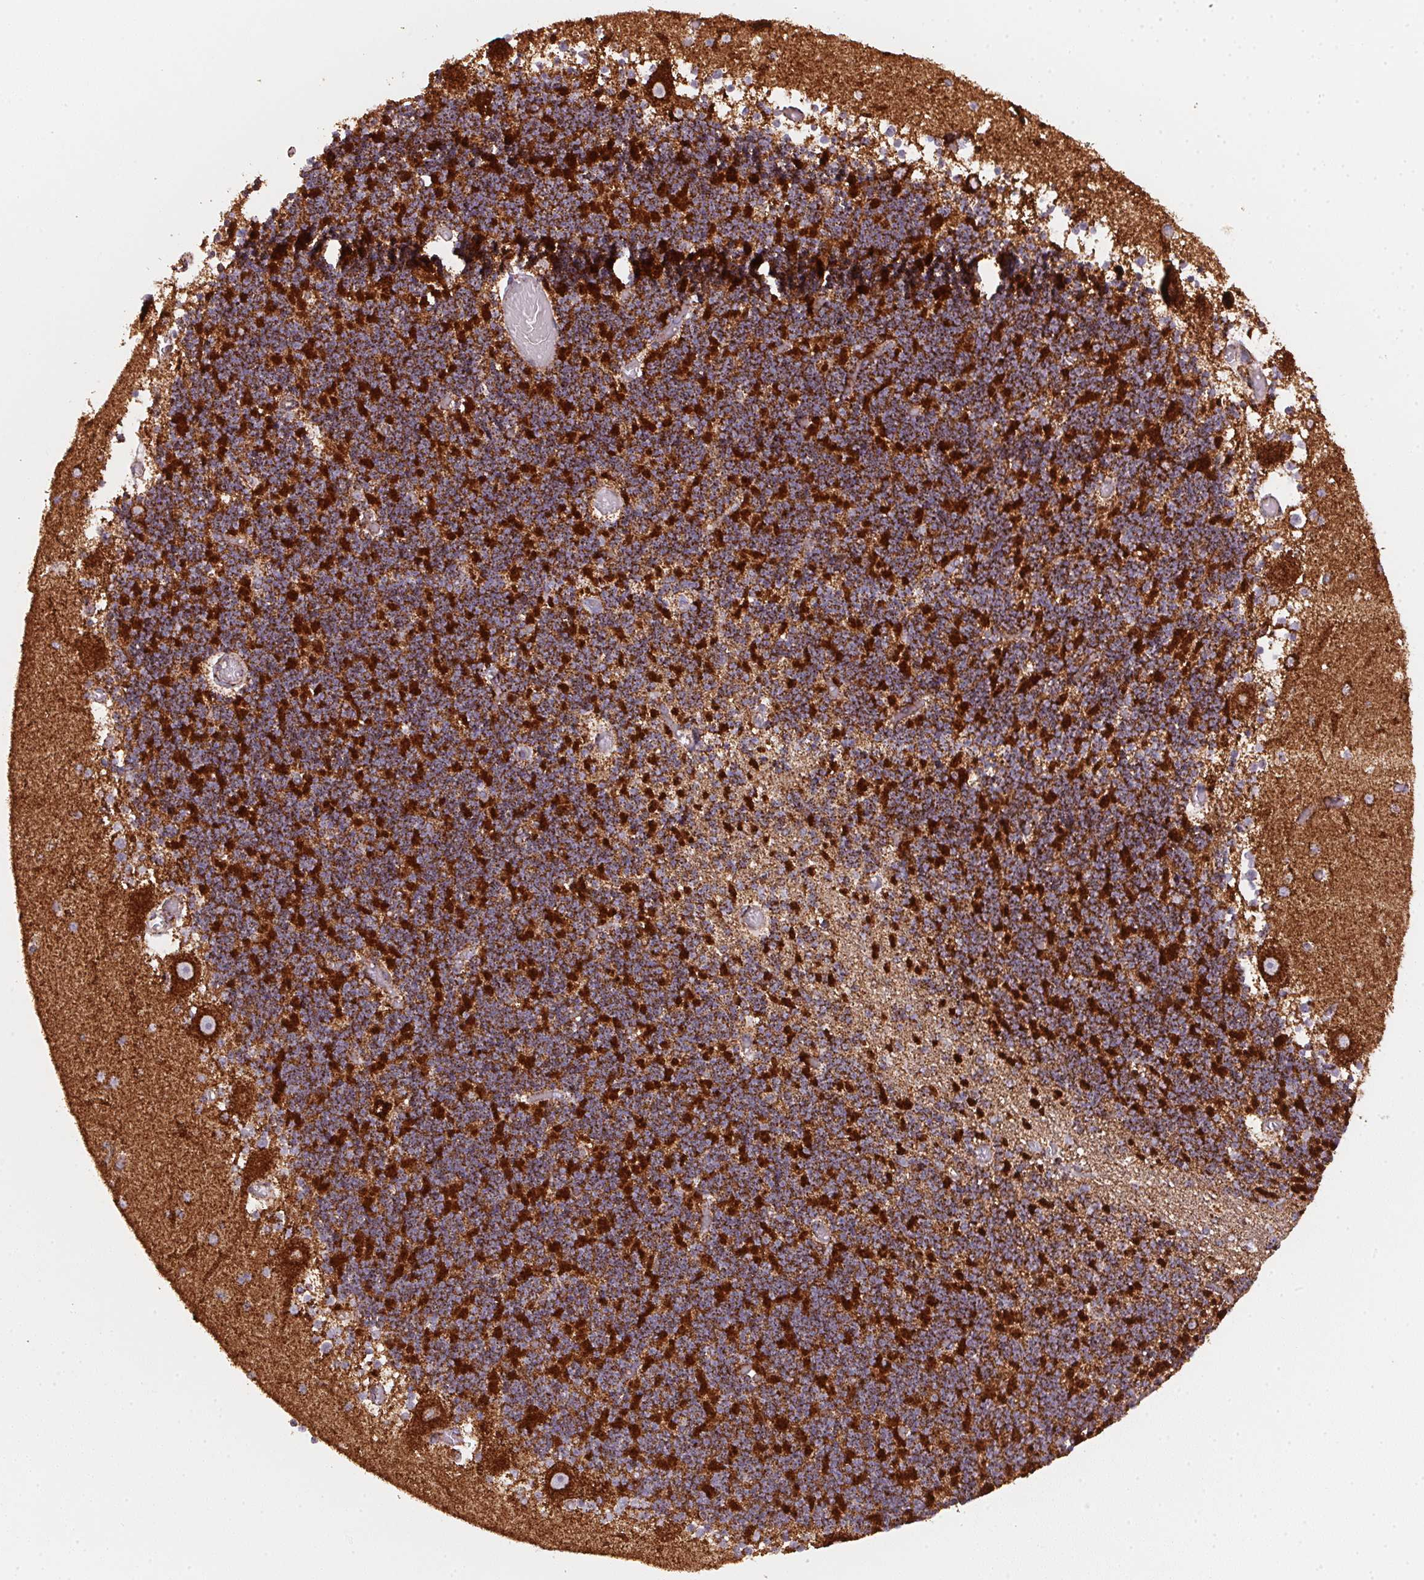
{"staining": {"intensity": "strong", "quantity": ">75%", "location": "cytoplasmic/membranous"}, "tissue": "cerebellum", "cell_type": "Cells in granular layer", "image_type": "normal", "snomed": [{"axis": "morphology", "description": "Normal tissue, NOS"}, {"axis": "topography", "description": "Cerebellum"}], "caption": "Cerebellum stained with immunohistochemistry (IHC) displays strong cytoplasmic/membranous staining in approximately >75% of cells in granular layer.", "gene": "NDUFS2", "patient": {"sex": "female", "age": 28}}